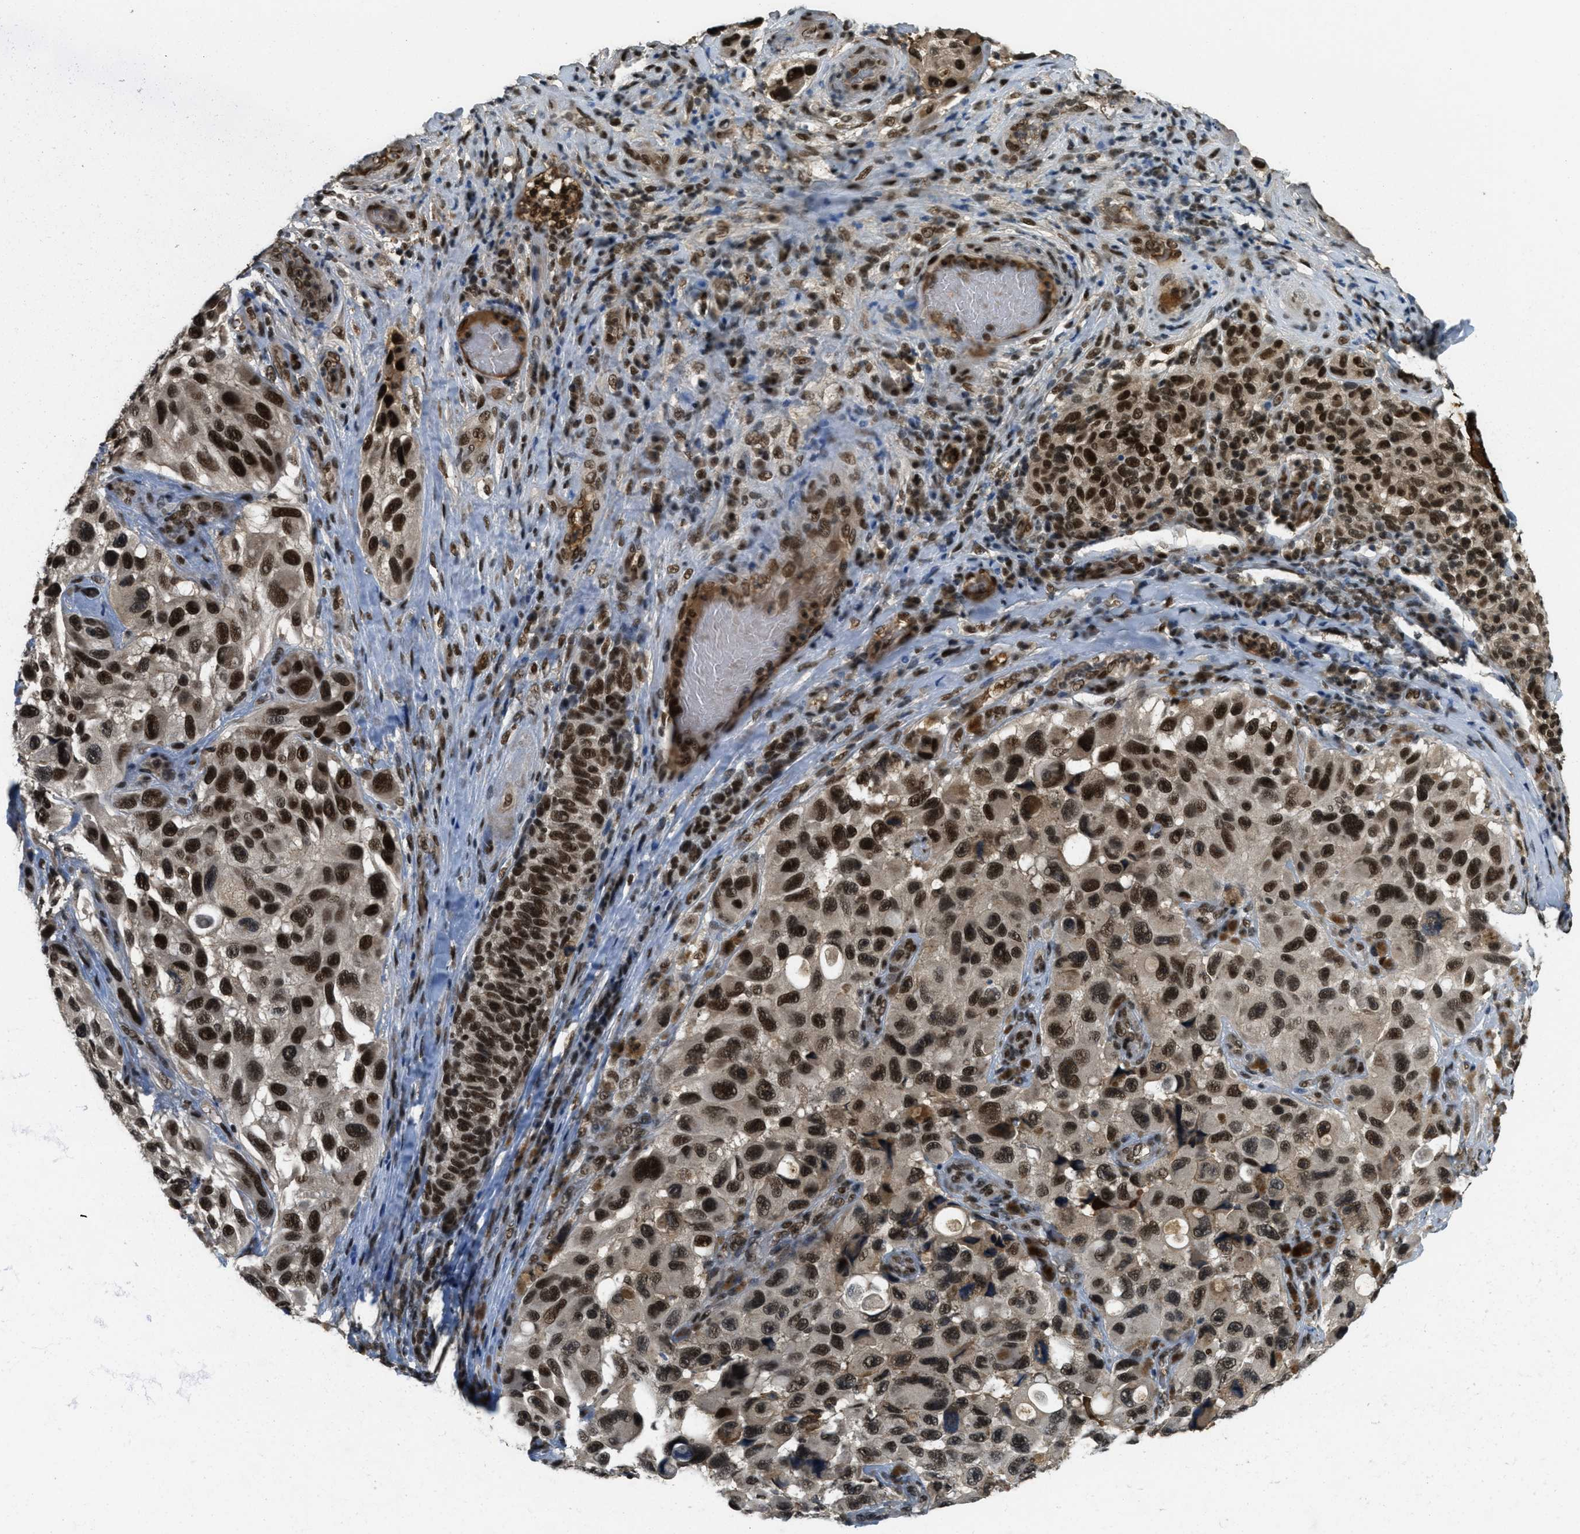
{"staining": {"intensity": "strong", "quantity": ">75%", "location": "cytoplasmic/membranous,nuclear"}, "tissue": "melanoma", "cell_type": "Tumor cells", "image_type": "cancer", "snomed": [{"axis": "morphology", "description": "Malignant melanoma, NOS"}, {"axis": "topography", "description": "Skin"}], "caption": "Melanoma stained with a protein marker shows strong staining in tumor cells.", "gene": "ZNF148", "patient": {"sex": "female", "age": 73}}